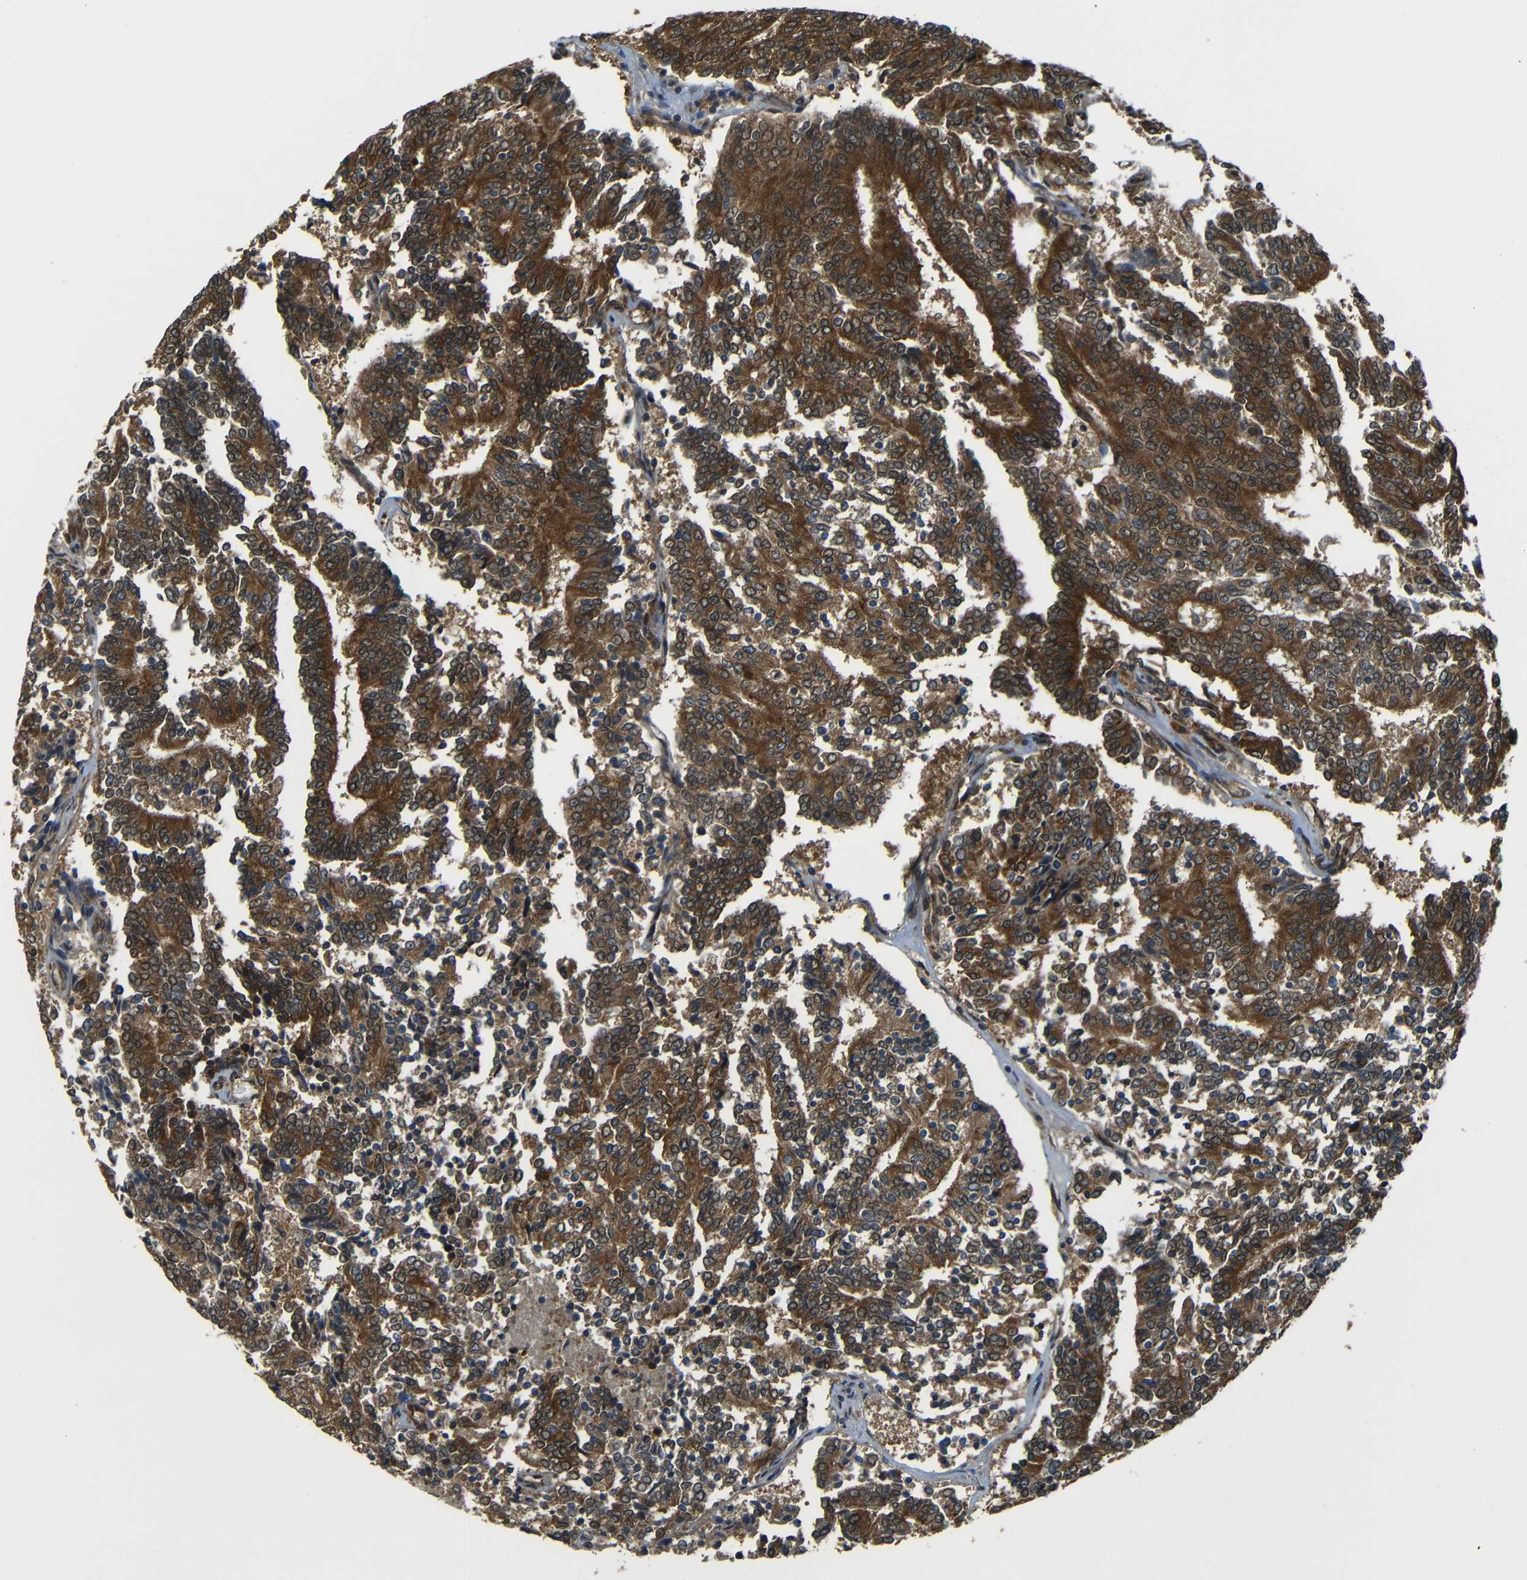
{"staining": {"intensity": "strong", "quantity": ">75%", "location": "cytoplasmic/membranous"}, "tissue": "prostate cancer", "cell_type": "Tumor cells", "image_type": "cancer", "snomed": [{"axis": "morphology", "description": "Normal tissue, NOS"}, {"axis": "morphology", "description": "Adenocarcinoma, High grade"}, {"axis": "topography", "description": "Prostate"}, {"axis": "topography", "description": "Seminal veicle"}], "caption": "This is an image of immunohistochemistry staining of prostate cancer, which shows strong staining in the cytoplasmic/membranous of tumor cells.", "gene": "VAPB", "patient": {"sex": "male", "age": 55}}